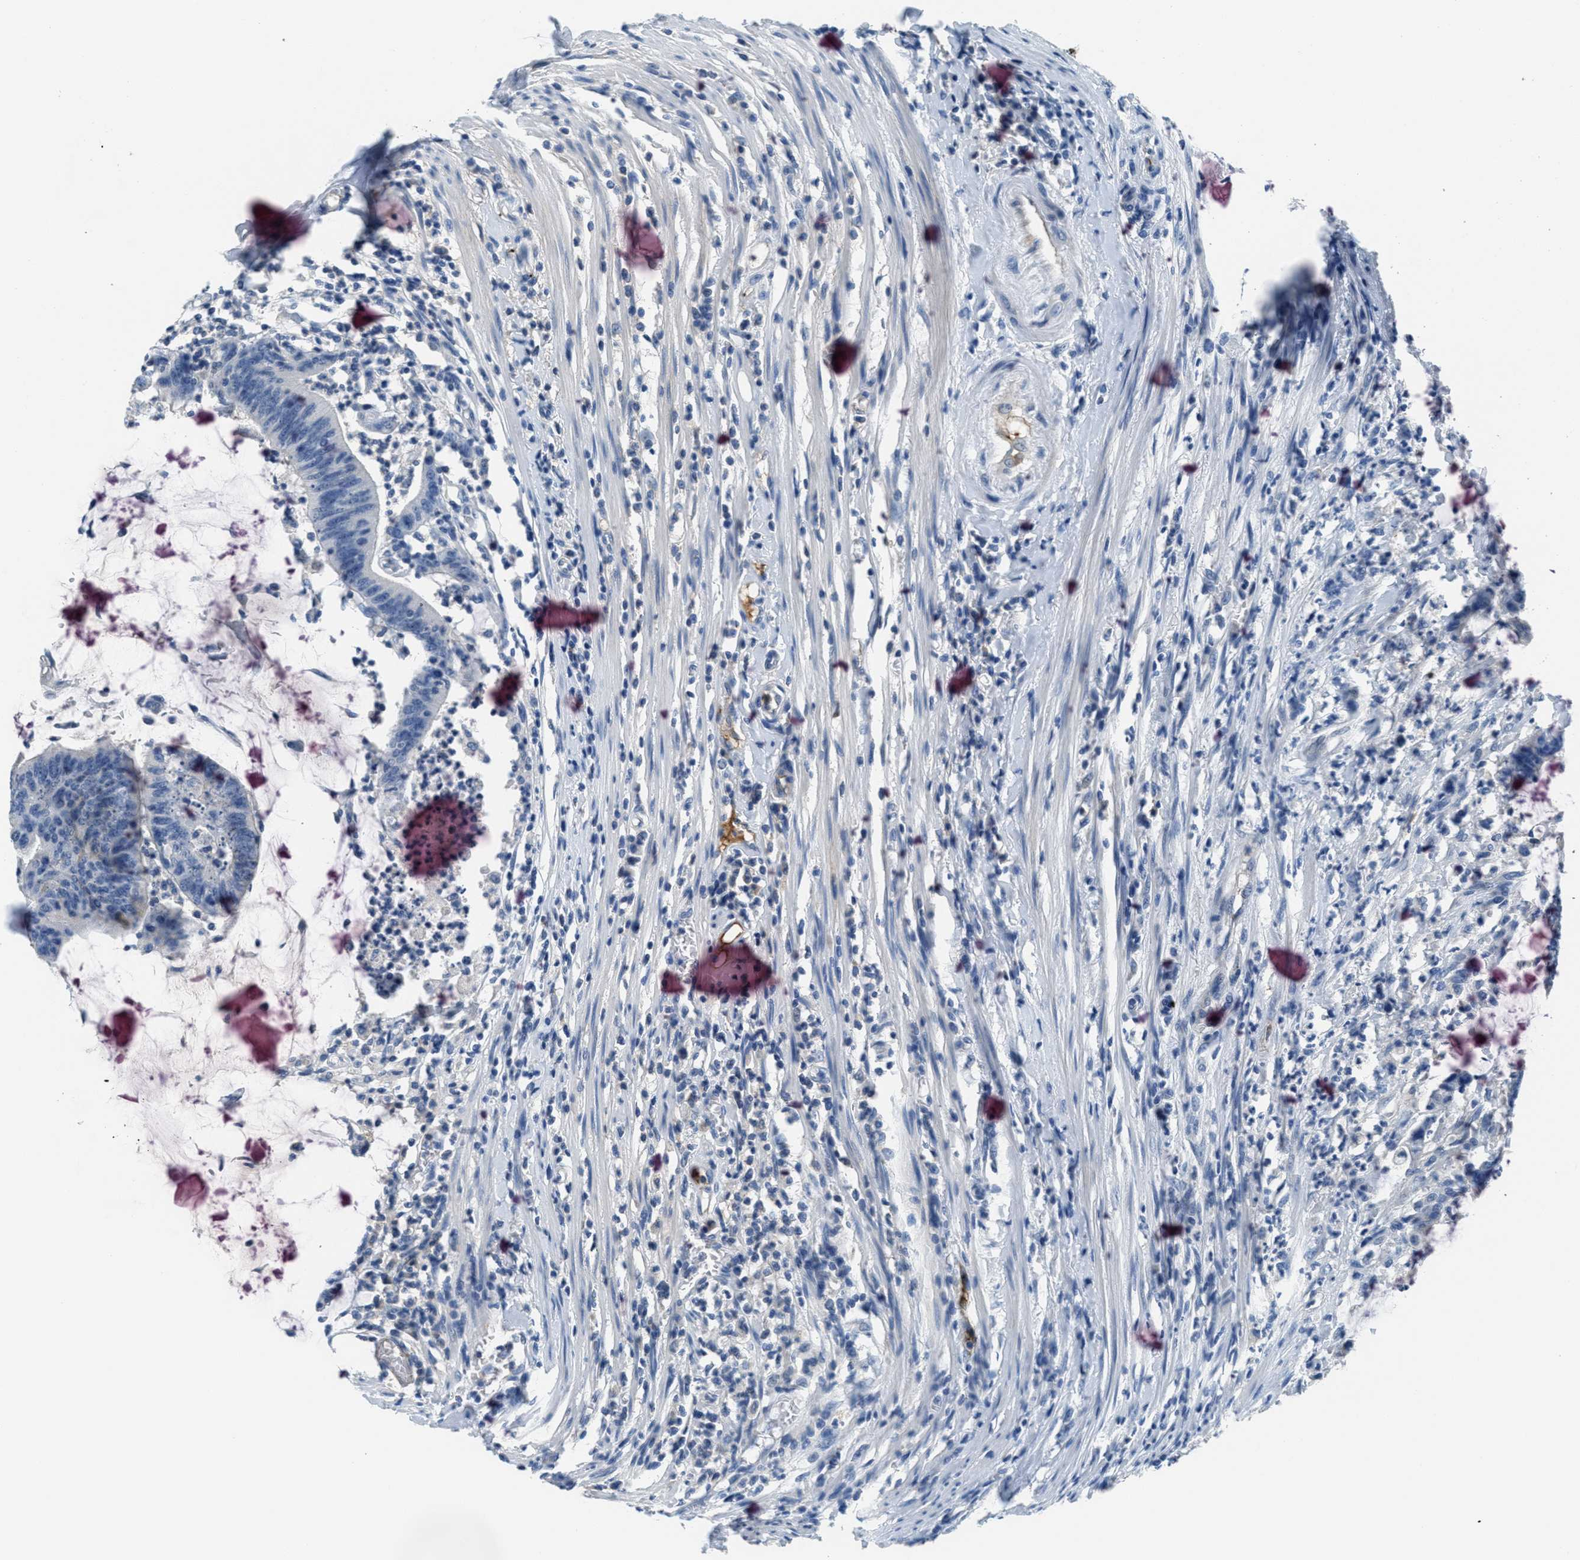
{"staining": {"intensity": "negative", "quantity": "none", "location": "none"}, "tissue": "colorectal cancer", "cell_type": "Tumor cells", "image_type": "cancer", "snomed": [{"axis": "morphology", "description": "Adenocarcinoma, NOS"}, {"axis": "topography", "description": "Rectum"}], "caption": "An immunohistochemistry (IHC) micrograph of colorectal cancer is shown. There is no staining in tumor cells of colorectal cancer. (Stains: DAB IHC with hematoxylin counter stain, Microscopy: brightfield microscopy at high magnification).", "gene": "A2M", "patient": {"sex": "female", "age": 66}}